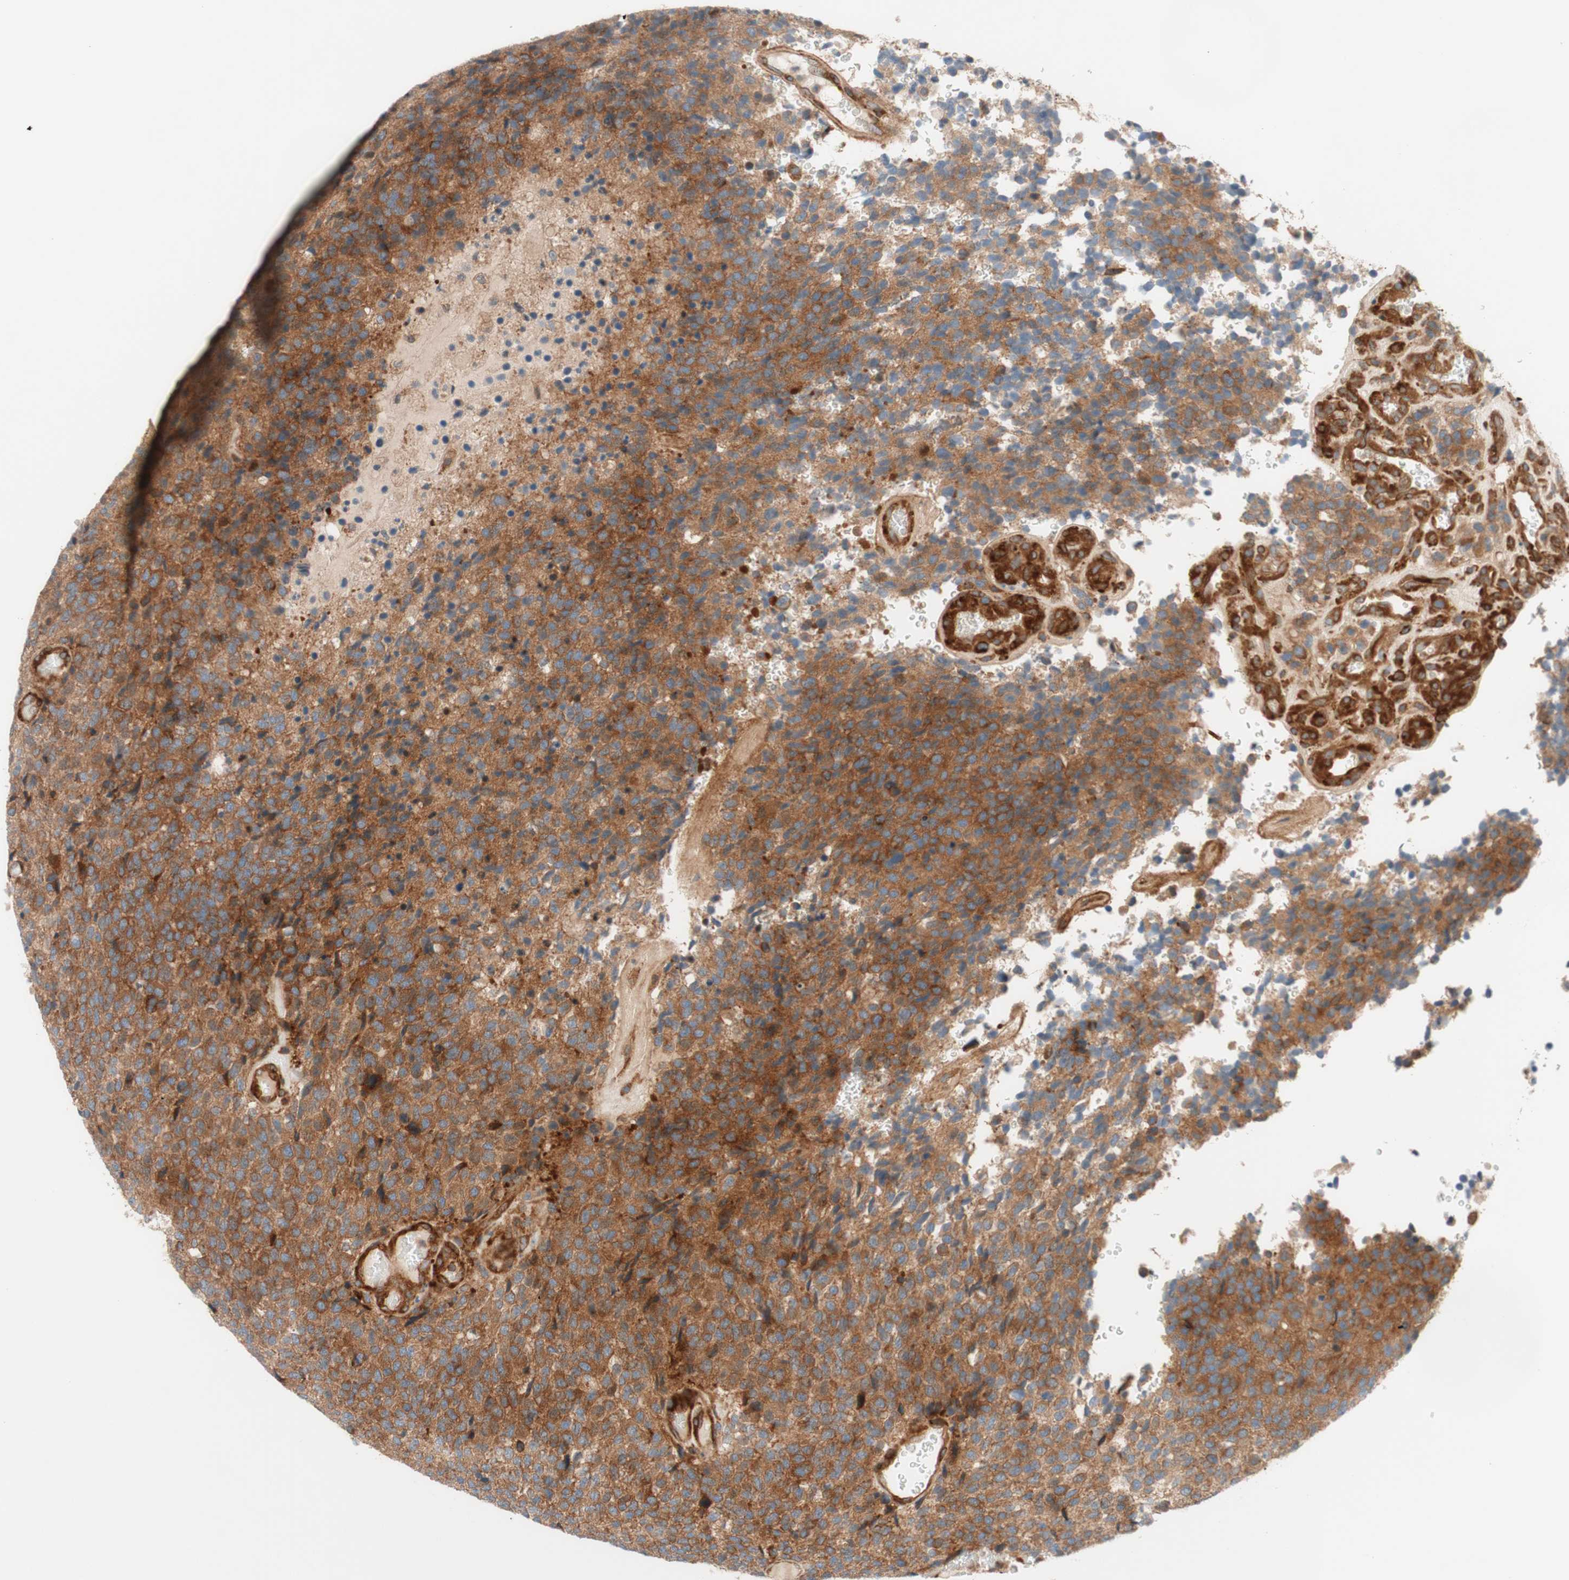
{"staining": {"intensity": "moderate", "quantity": ">75%", "location": "cytoplasmic/membranous"}, "tissue": "glioma", "cell_type": "Tumor cells", "image_type": "cancer", "snomed": [{"axis": "morphology", "description": "Glioma, malignant, High grade"}, {"axis": "topography", "description": "pancreas cauda"}], "caption": "High-grade glioma (malignant) was stained to show a protein in brown. There is medium levels of moderate cytoplasmic/membranous staining in approximately >75% of tumor cells.", "gene": "CCN4", "patient": {"sex": "male", "age": 60}}